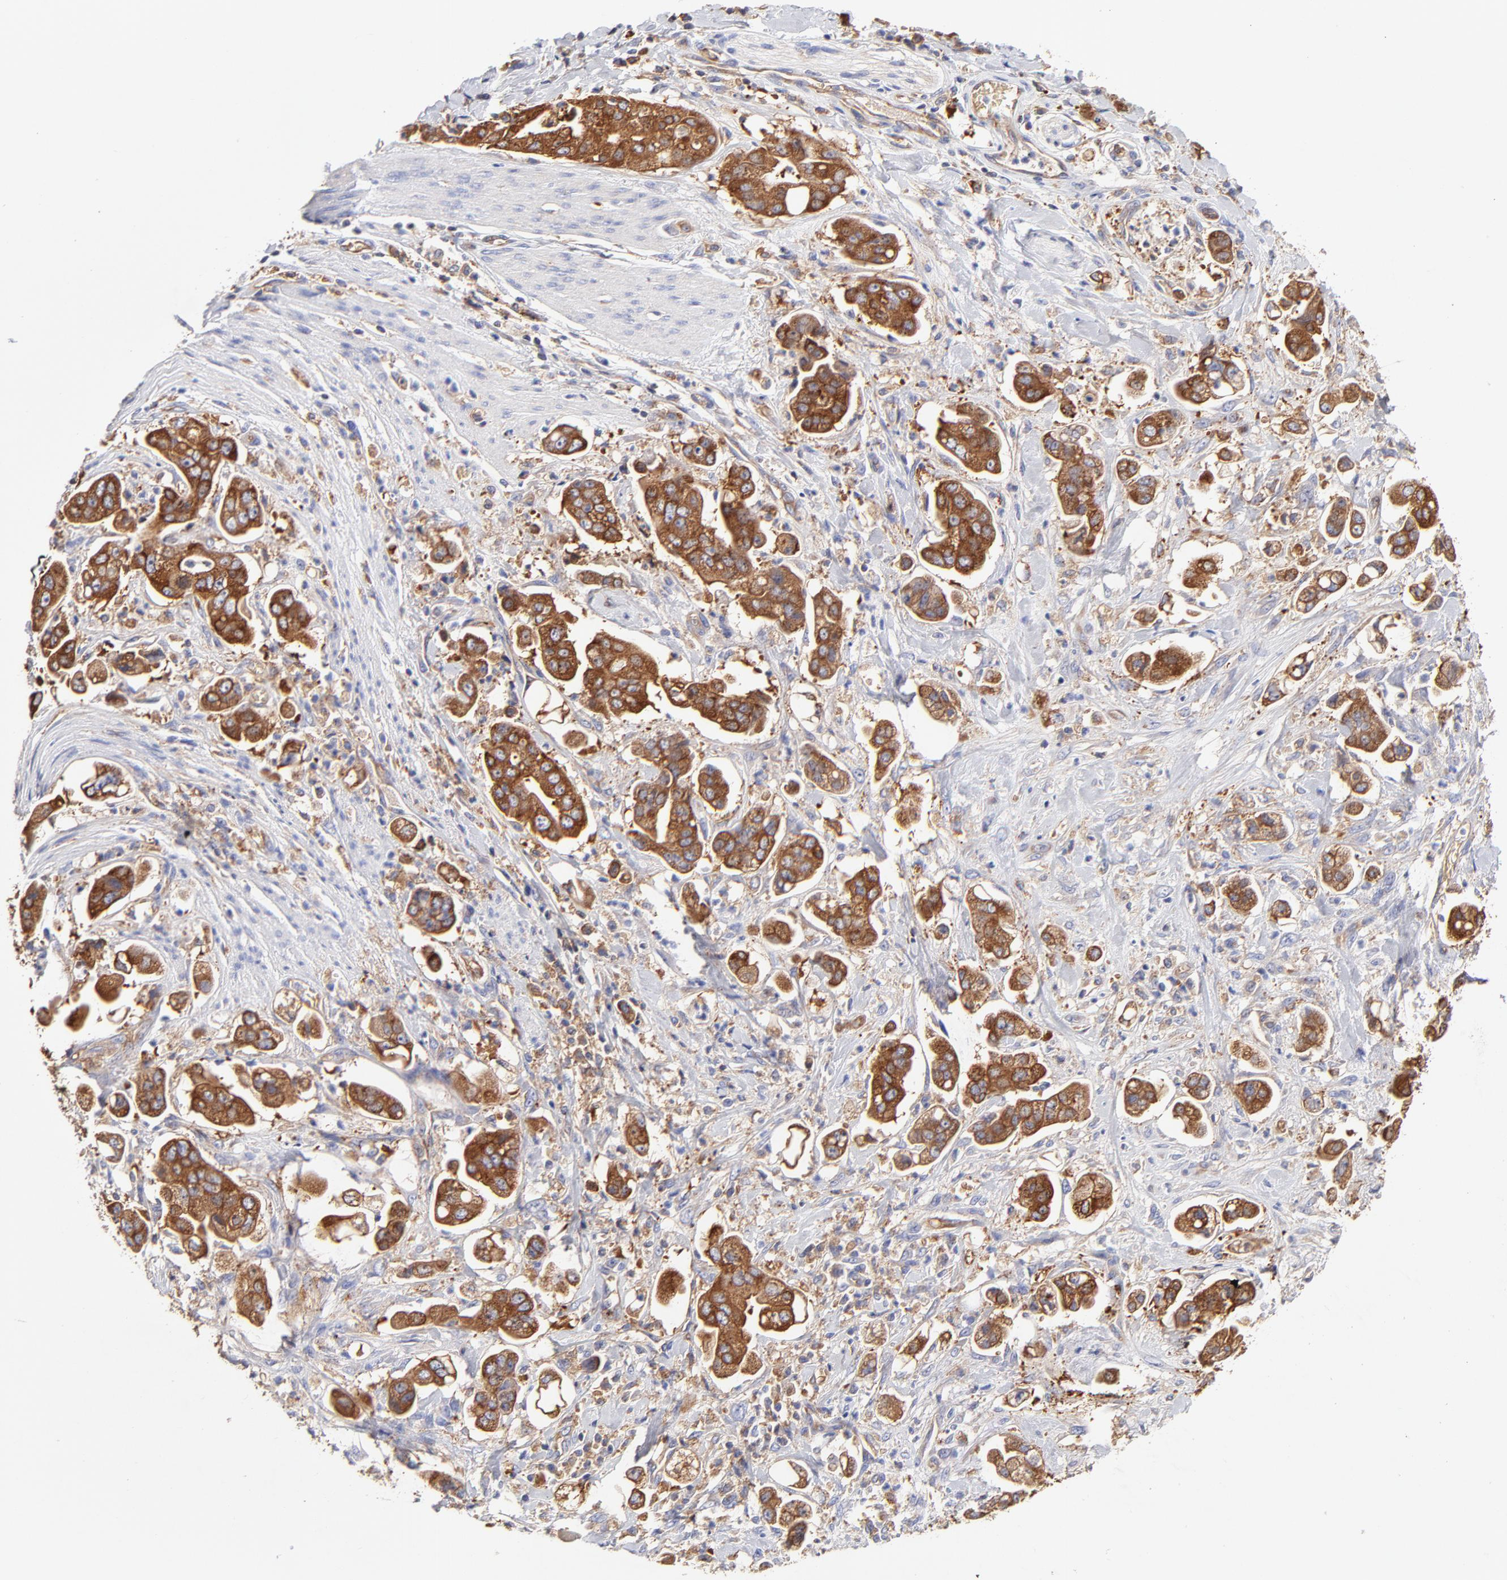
{"staining": {"intensity": "strong", "quantity": ">75%", "location": "cytoplasmic/membranous"}, "tissue": "stomach cancer", "cell_type": "Tumor cells", "image_type": "cancer", "snomed": [{"axis": "morphology", "description": "Adenocarcinoma, NOS"}, {"axis": "topography", "description": "Stomach"}], "caption": "Immunohistochemical staining of human stomach adenocarcinoma shows strong cytoplasmic/membranous protein expression in approximately >75% of tumor cells. The staining was performed using DAB to visualize the protein expression in brown, while the nuclei were stained in blue with hematoxylin (Magnification: 20x).", "gene": "CD2AP", "patient": {"sex": "male", "age": 62}}